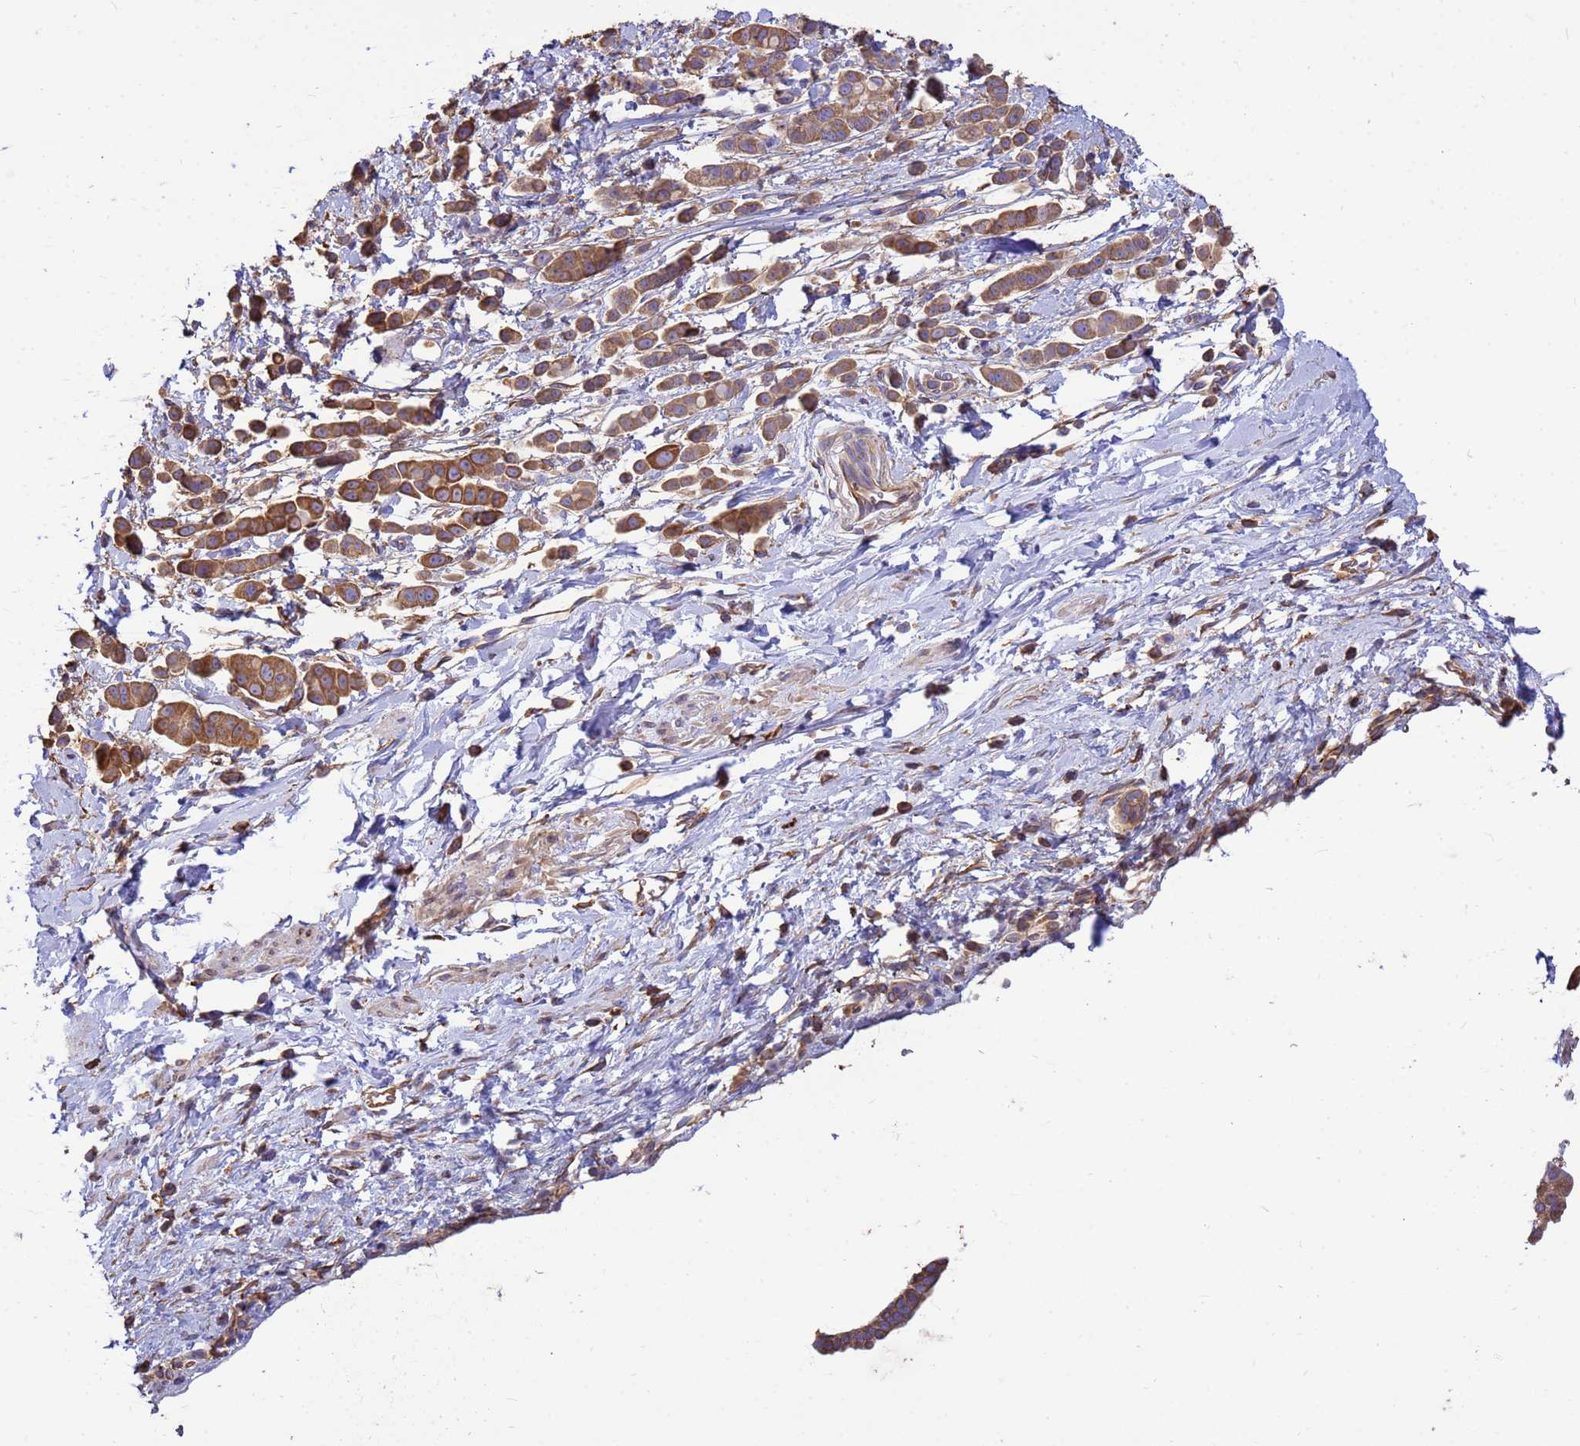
{"staining": {"intensity": "moderate", "quantity": ">75%", "location": "cytoplasmic/membranous"}, "tissue": "pancreatic cancer", "cell_type": "Tumor cells", "image_type": "cancer", "snomed": [{"axis": "morphology", "description": "Normal tissue, NOS"}, {"axis": "morphology", "description": "Adenocarcinoma, NOS"}, {"axis": "topography", "description": "Pancreas"}], "caption": "Adenocarcinoma (pancreatic) stained with a brown dye shows moderate cytoplasmic/membranous positive positivity in approximately >75% of tumor cells.", "gene": "TUBB1", "patient": {"sex": "female", "age": 64}}